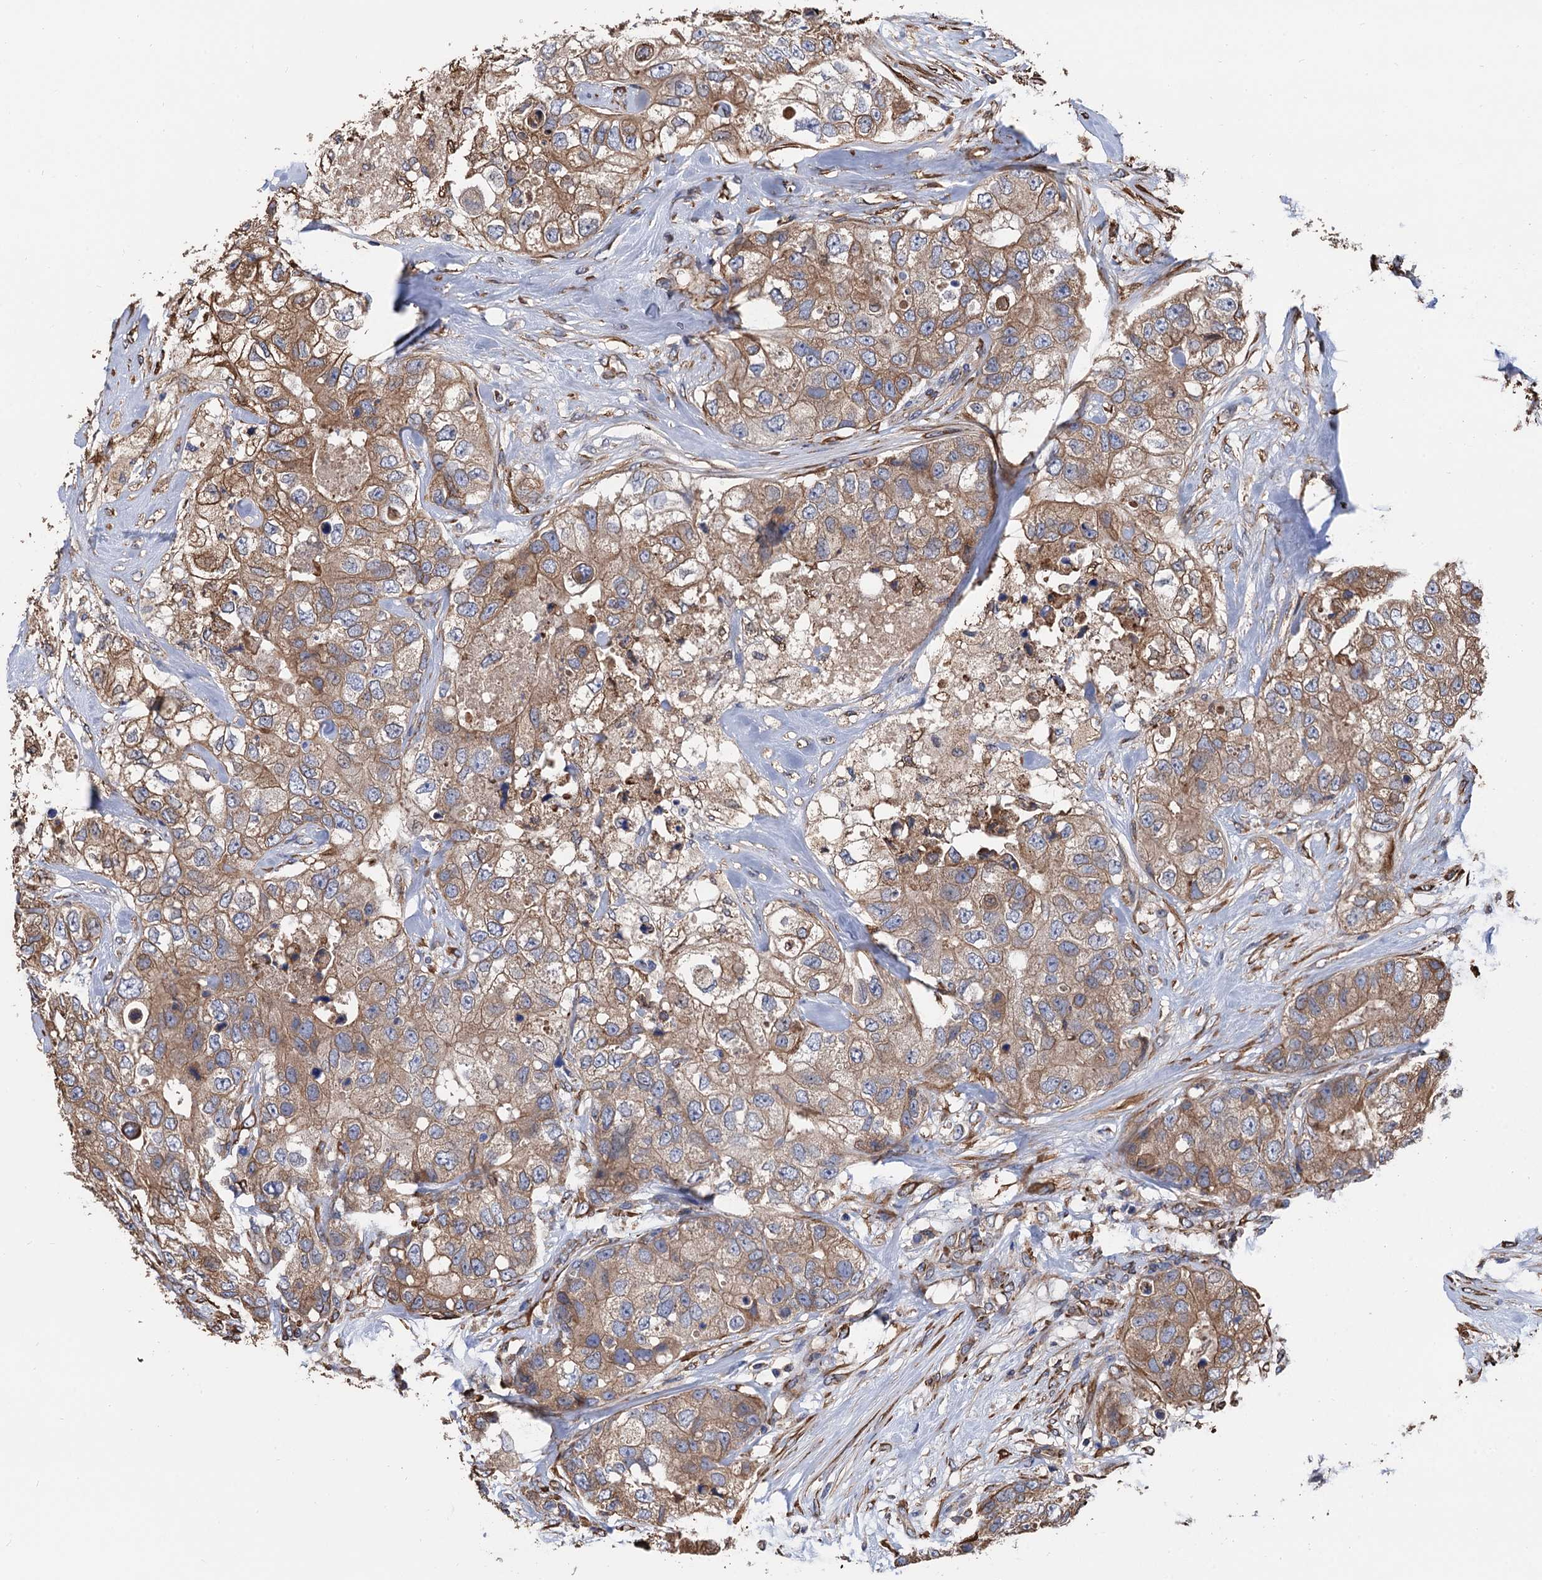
{"staining": {"intensity": "weak", "quantity": ">75%", "location": "cytoplasmic/membranous"}, "tissue": "breast cancer", "cell_type": "Tumor cells", "image_type": "cancer", "snomed": [{"axis": "morphology", "description": "Duct carcinoma"}, {"axis": "topography", "description": "Breast"}], "caption": "Breast cancer stained with immunohistochemistry shows weak cytoplasmic/membranous positivity in approximately >75% of tumor cells. The protein of interest is stained brown, and the nuclei are stained in blue (DAB IHC with brightfield microscopy, high magnification).", "gene": "CNNM1", "patient": {"sex": "female", "age": 62}}